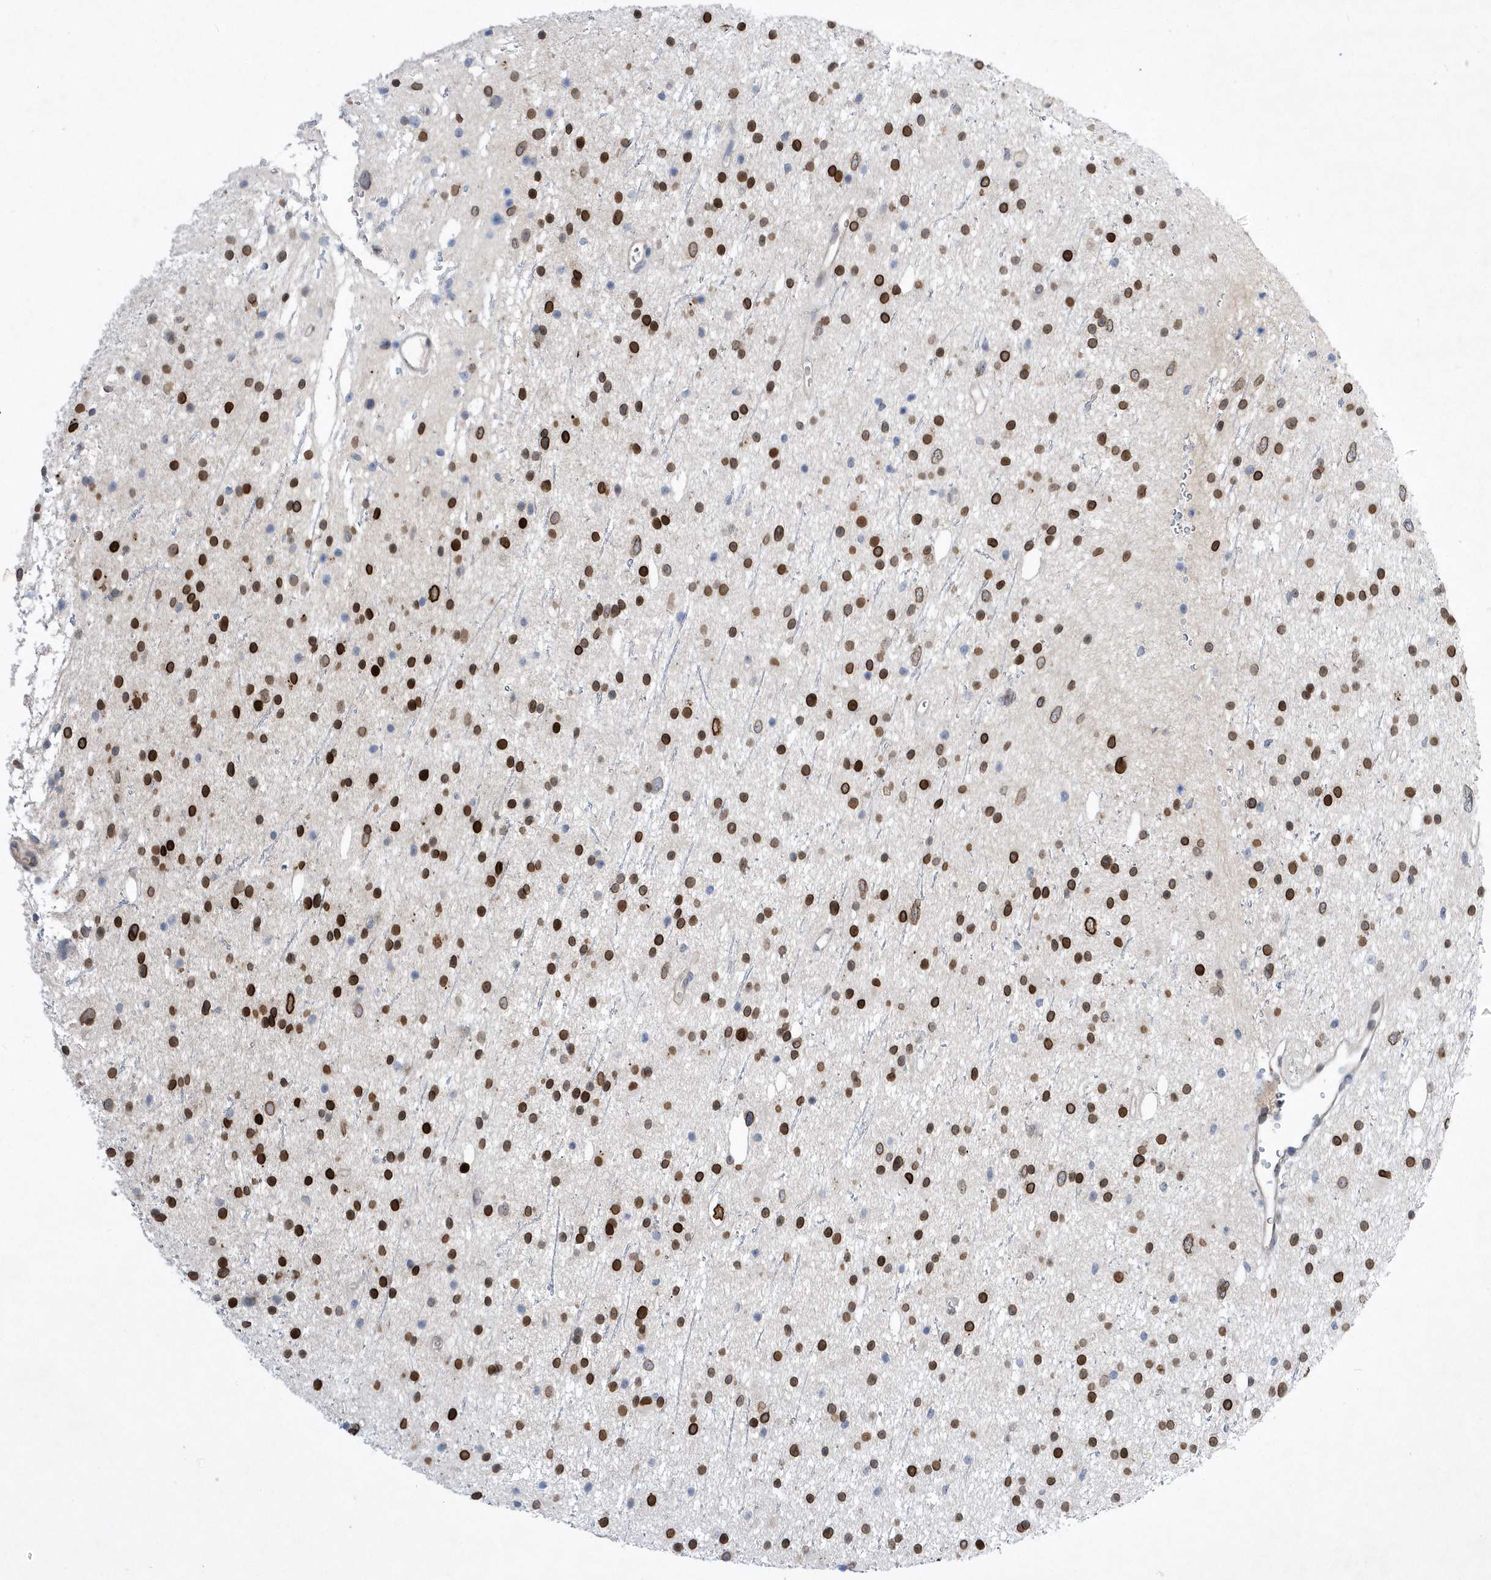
{"staining": {"intensity": "strong", "quantity": ">75%", "location": "cytoplasmic/membranous,nuclear"}, "tissue": "glioma", "cell_type": "Tumor cells", "image_type": "cancer", "snomed": [{"axis": "morphology", "description": "Glioma, malignant, Low grade"}, {"axis": "topography", "description": "Cerebral cortex"}], "caption": "The photomicrograph demonstrates a brown stain indicating the presence of a protein in the cytoplasmic/membranous and nuclear of tumor cells in malignant low-grade glioma. (DAB = brown stain, brightfield microscopy at high magnification).", "gene": "ZNF875", "patient": {"sex": "female", "age": 39}}